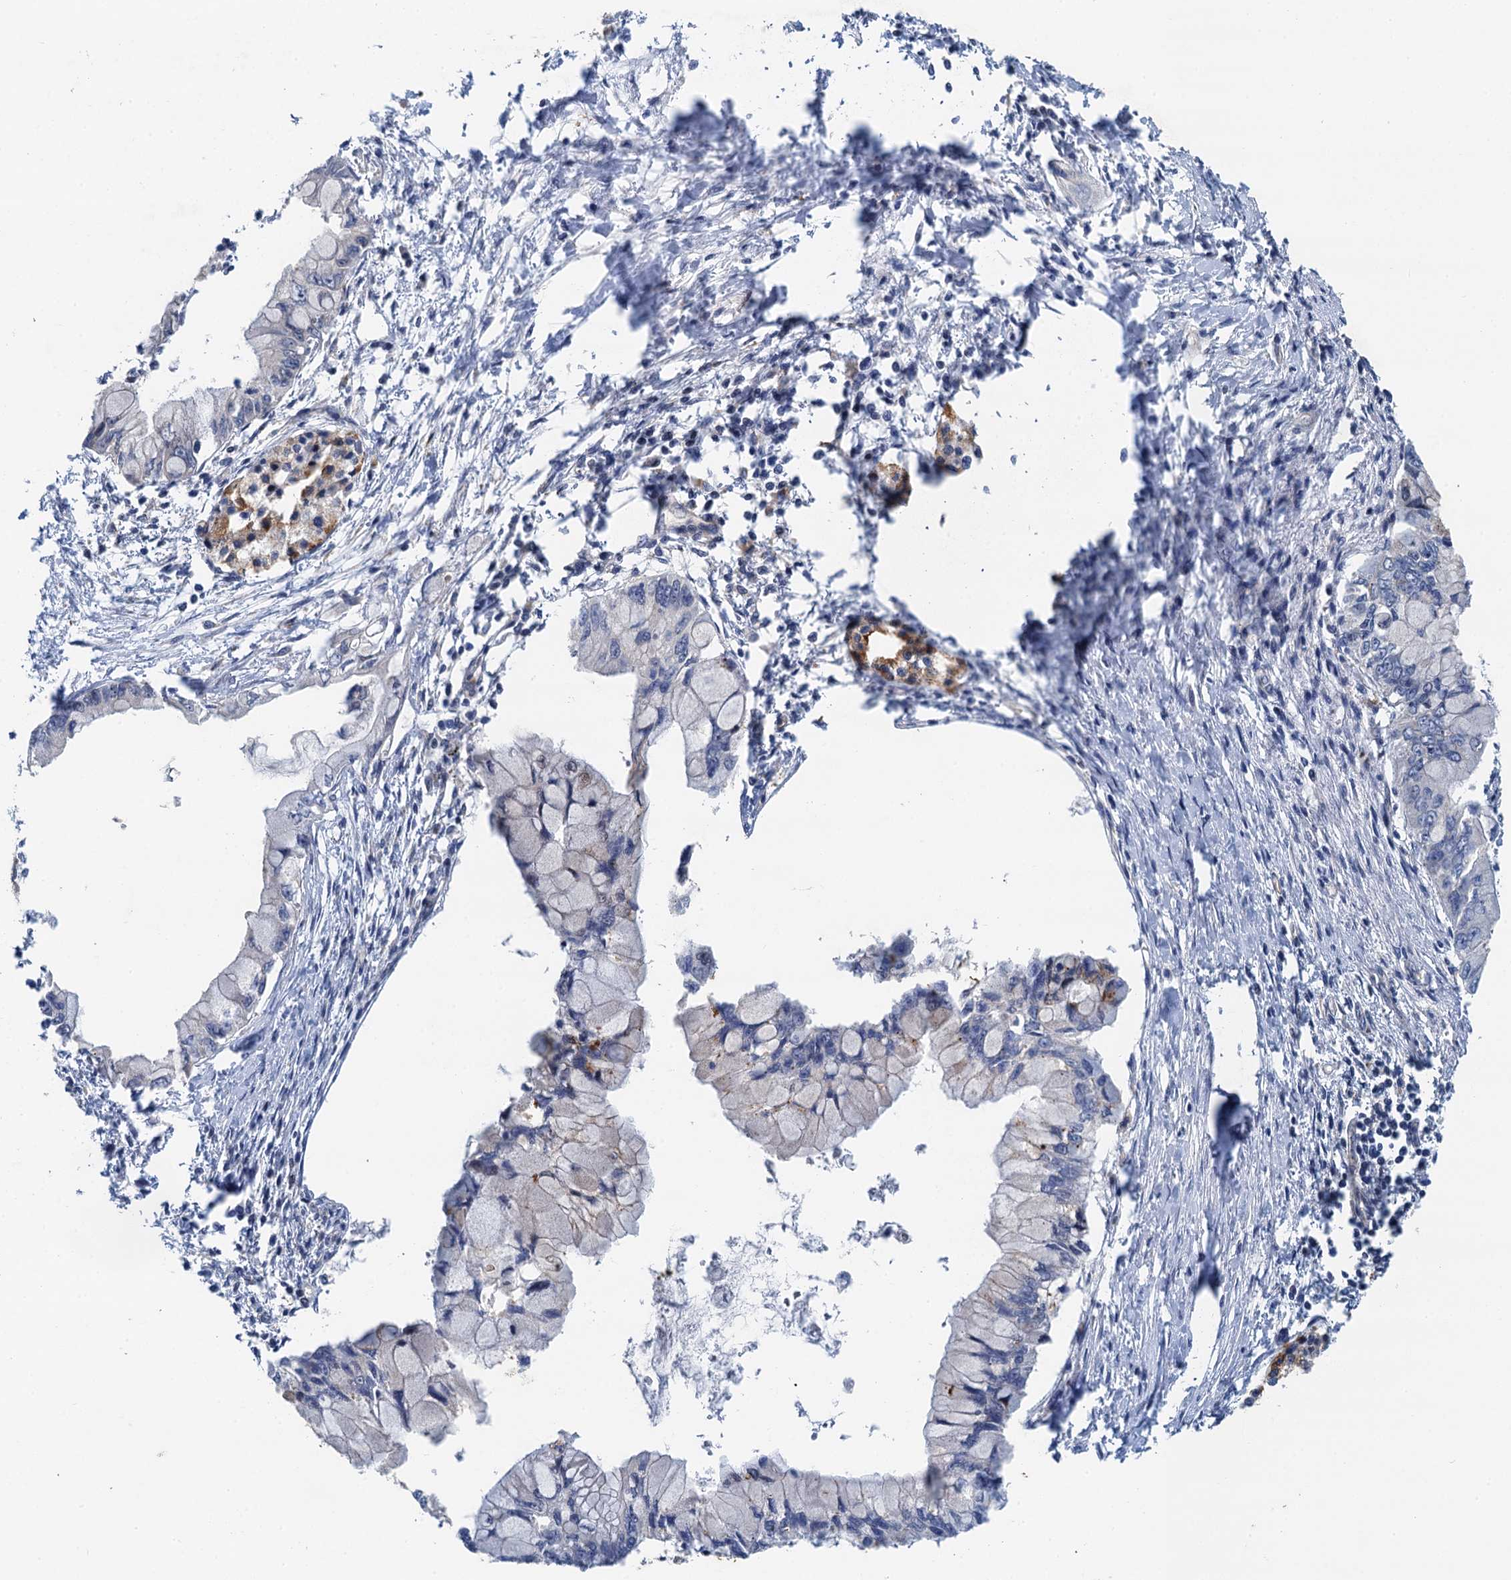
{"staining": {"intensity": "moderate", "quantity": "<25%", "location": "cytoplasmic/membranous"}, "tissue": "pancreatic cancer", "cell_type": "Tumor cells", "image_type": "cancer", "snomed": [{"axis": "morphology", "description": "Adenocarcinoma, NOS"}, {"axis": "topography", "description": "Pancreas"}], "caption": "Protein expression by immunohistochemistry (IHC) exhibits moderate cytoplasmic/membranous positivity in about <25% of tumor cells in pancreatic cancer.", "gene": "NLRP10", "patient": {"sex": "male", "age": 48}}